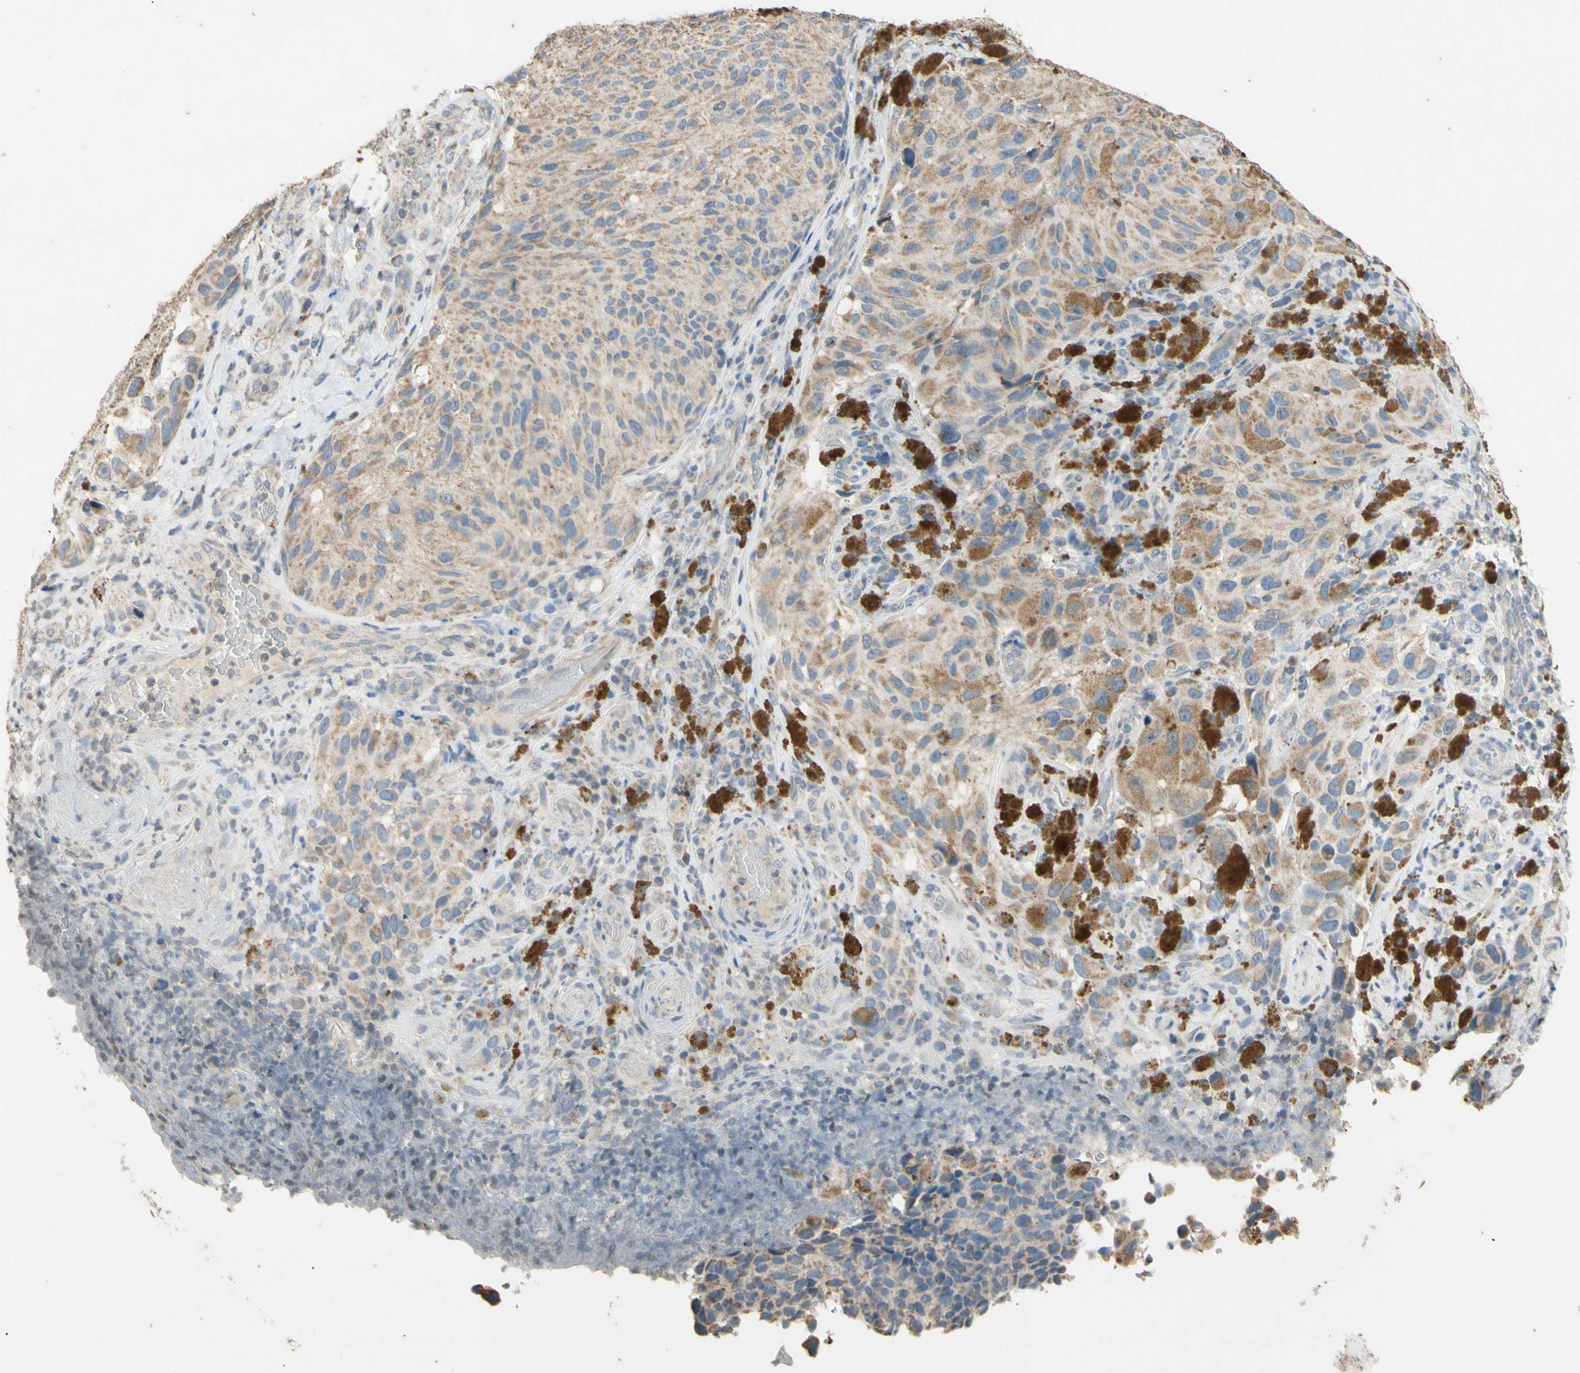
{"staining": {"intensity": "weak", "quantity": ">75%", "location": "cytoplasmic/membranous"}, "tissue": "melanoma", "cell_type": "Tumor cells", "image_type": "cancer", "snomed": [{"axis": "morphology", "description": "Malignant melanoma, NOS"}, {"axis": "topography", "description": "Skin"}], "caption": "About >75% of tumor cells in melanoma demonstrate weak cytoplasmic/membranous protein positivity as visualized by brown immunohistochemical staining.", "gene": "PTGIS", "patient": {"sex": "female", "age": 73}}